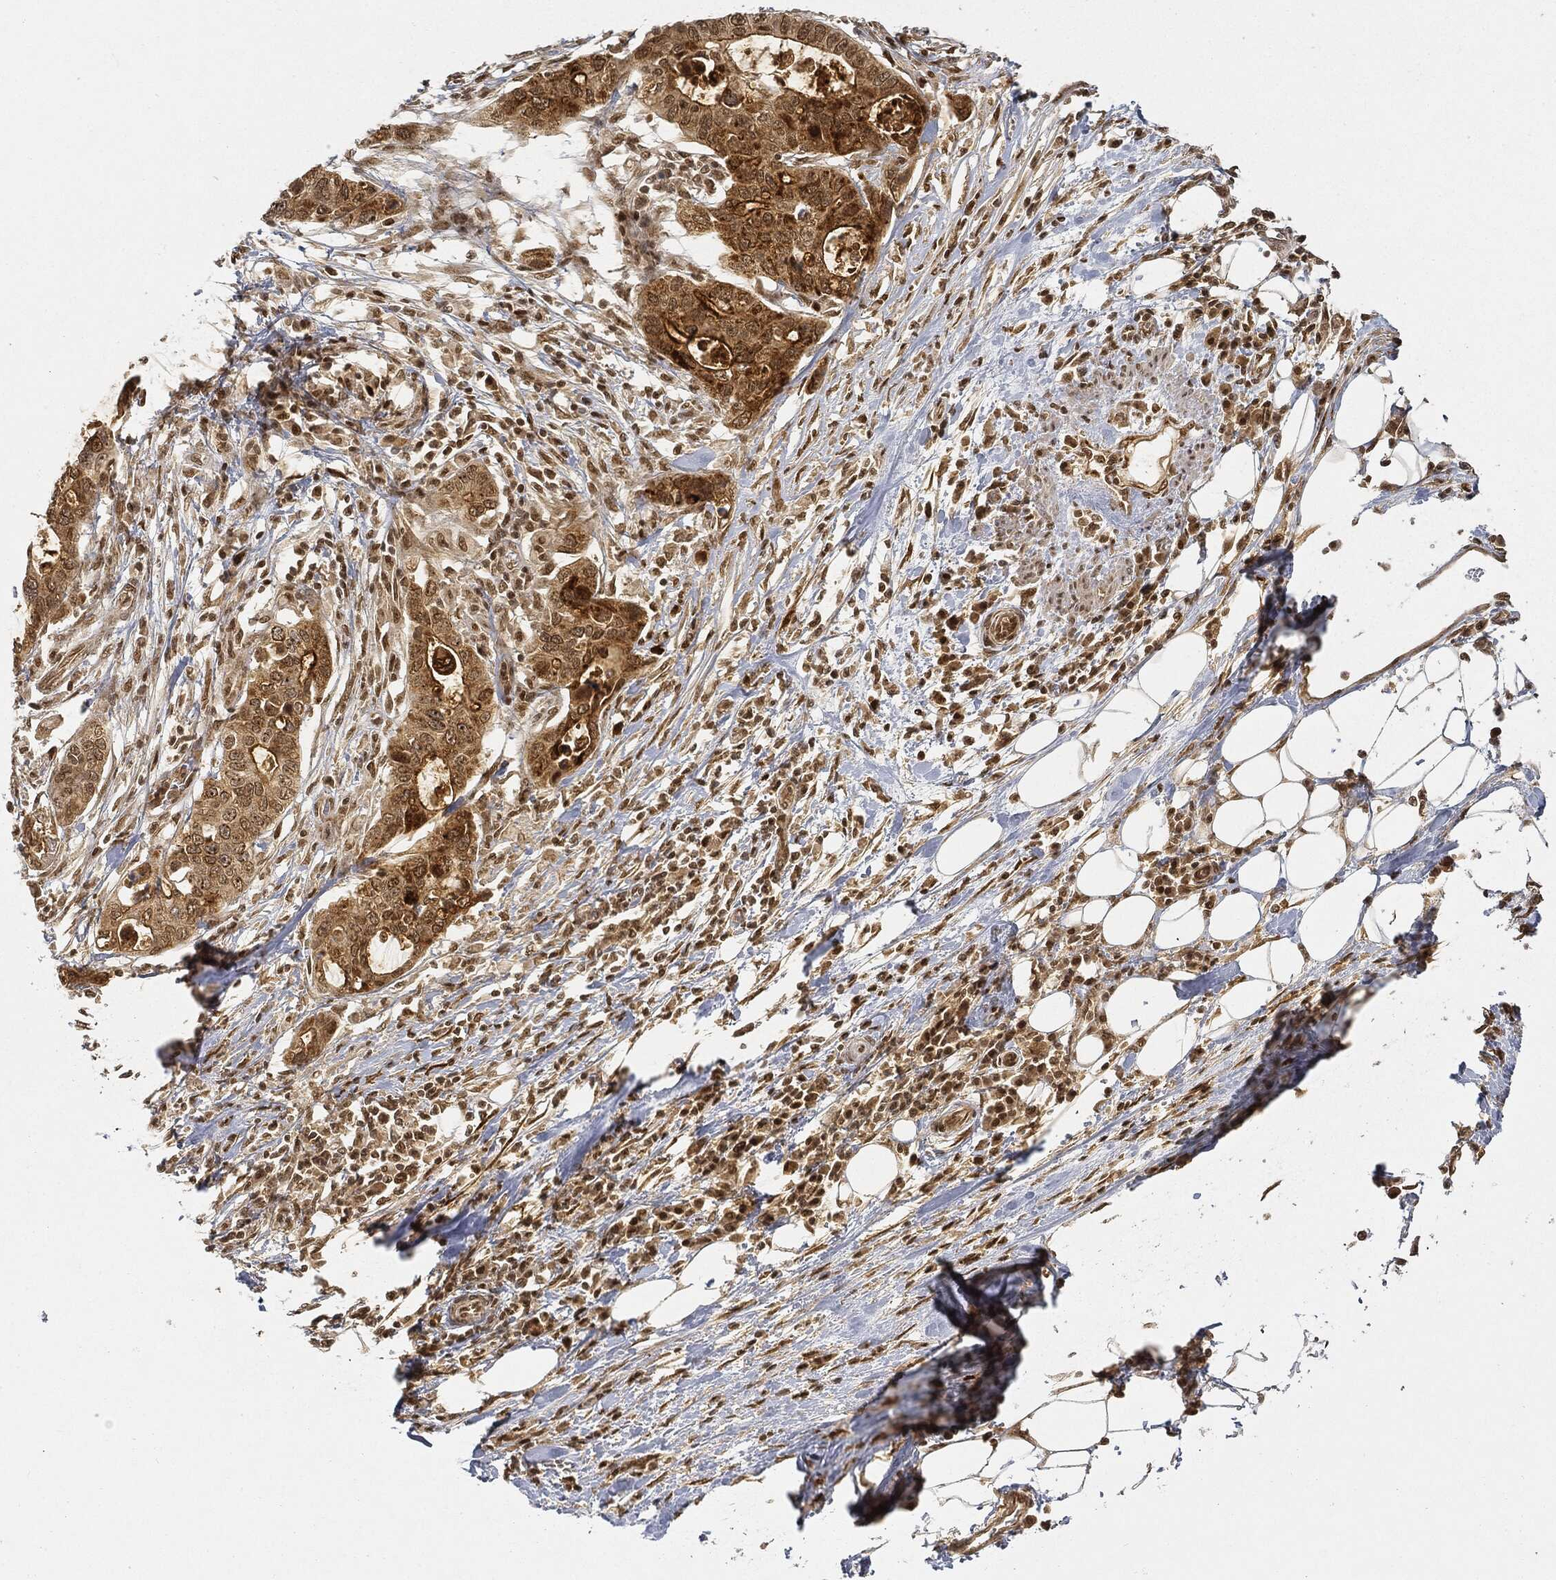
{"staining": {"intensity": "strong", "quantity": "25%-75%", "location": "cytoplasmic/membranous"}, "tissue": "stomach cancer", "cell_type": "Tumor cells", "image_type": "cancer", "snomed": [{"axis": "morphology", "description": "Adenocarcinoma, NOS"}, {"axis": "topography", "description": "Stomach"}], "caption": "The immunohistochemical stain labels strong cytoplasmic/membranous expression in tumor cells of stomach cancer (adenocarcinoma) tissue. (brown staining indicates protein expression, while blue staining denotes nuclei).", "gene": "CIB1", "patient": {"sex": "male", "age": 54}}